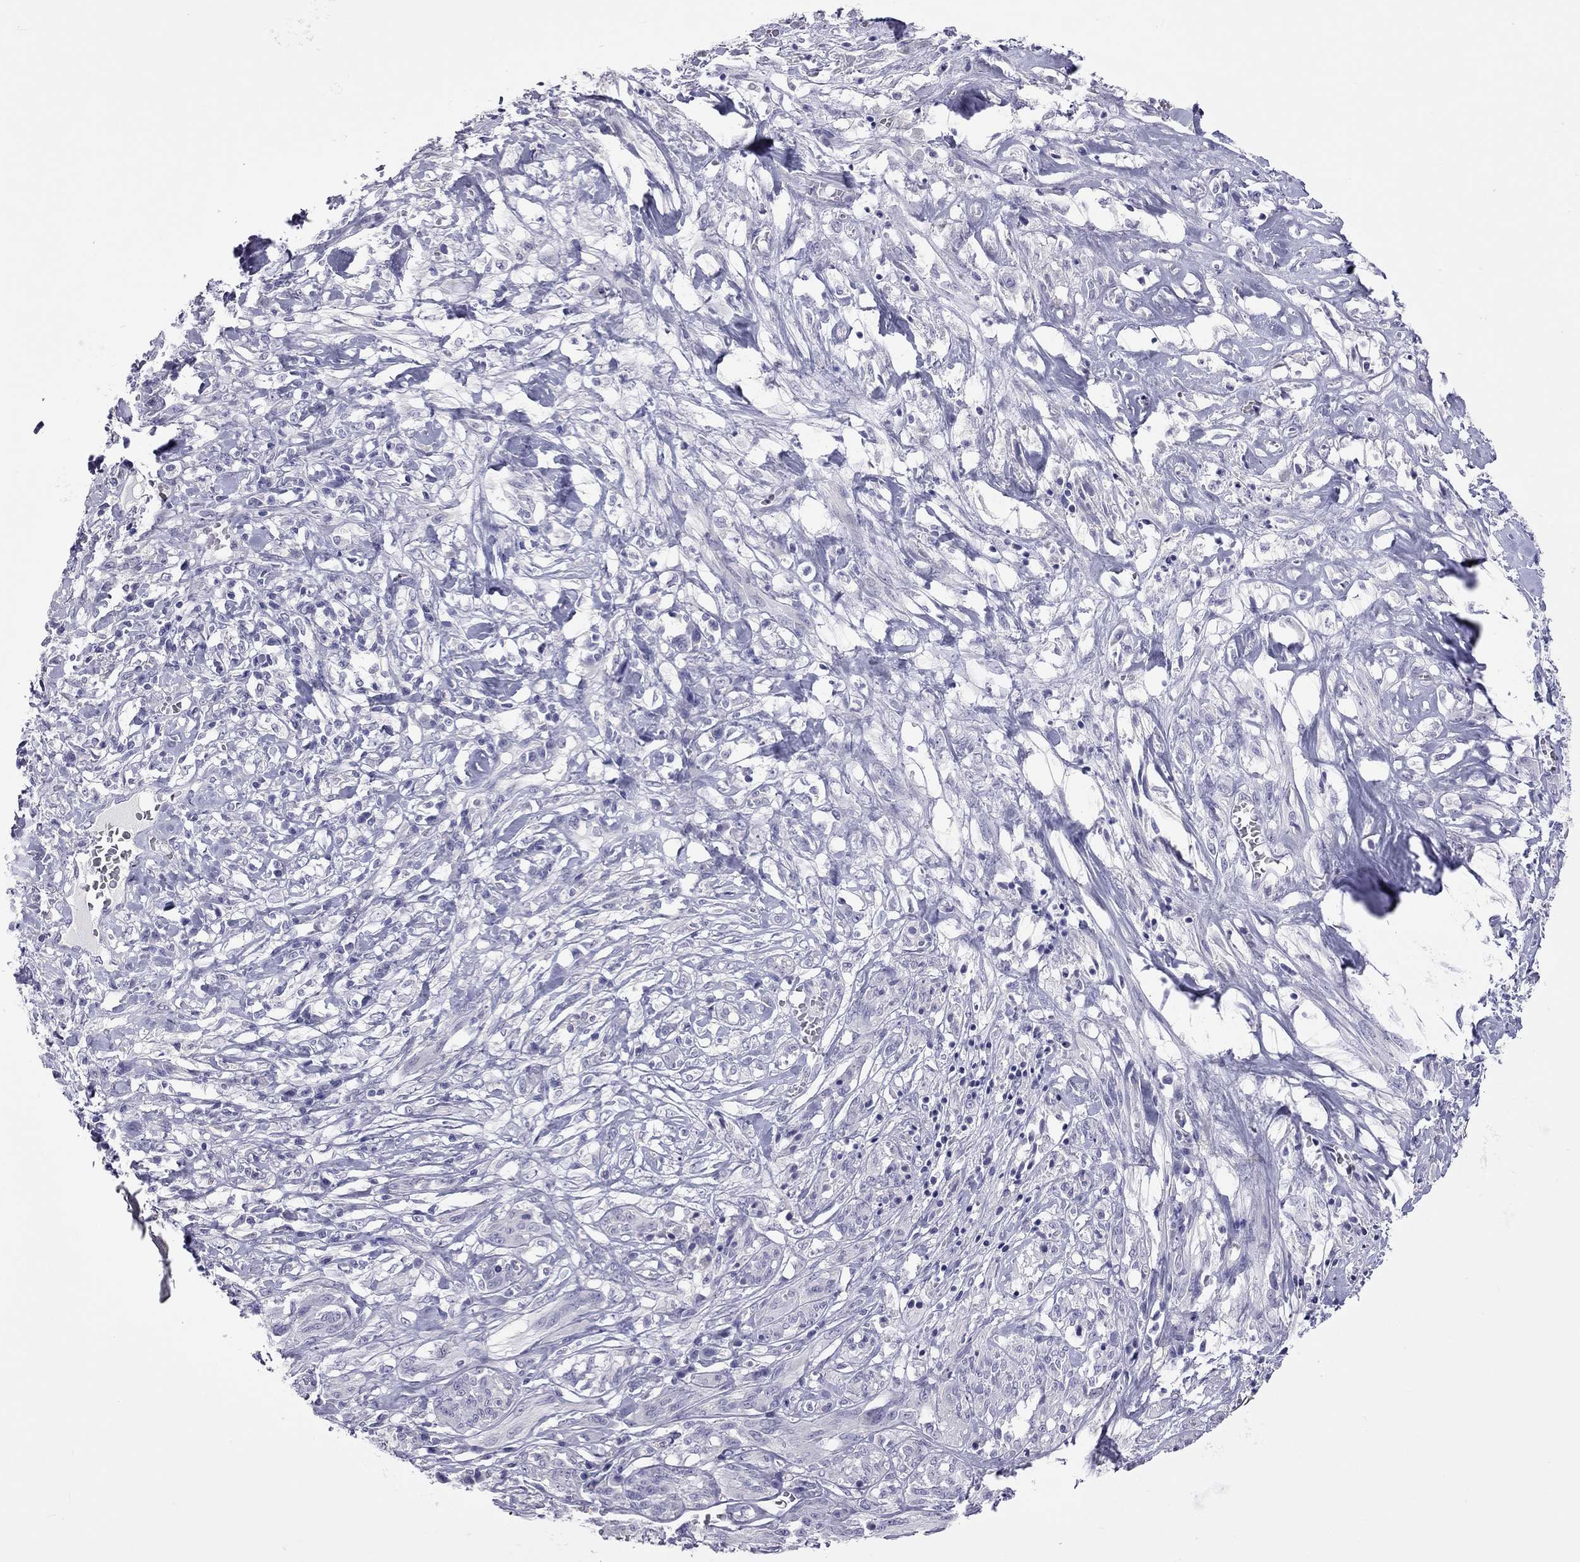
{"staining": {"intensity": "negative", "quantity": "none", "location": "none"}, "tissue": "melanoma", "cell_type": "Tumor cells", "image_type": "cancer", "snomed": [{"axis": "morphology", "description": "Malignant melanoma, NOS"}, {"axis": "topography", "description": "Skin"}], "caption": "A high-resolution photomicrograph shows IHC staining of malignant melanoma, which displays no significant positivity in tumor cells.", "gene": "PPP1R3A", "patient": {"sex": "female", "age": 91}}